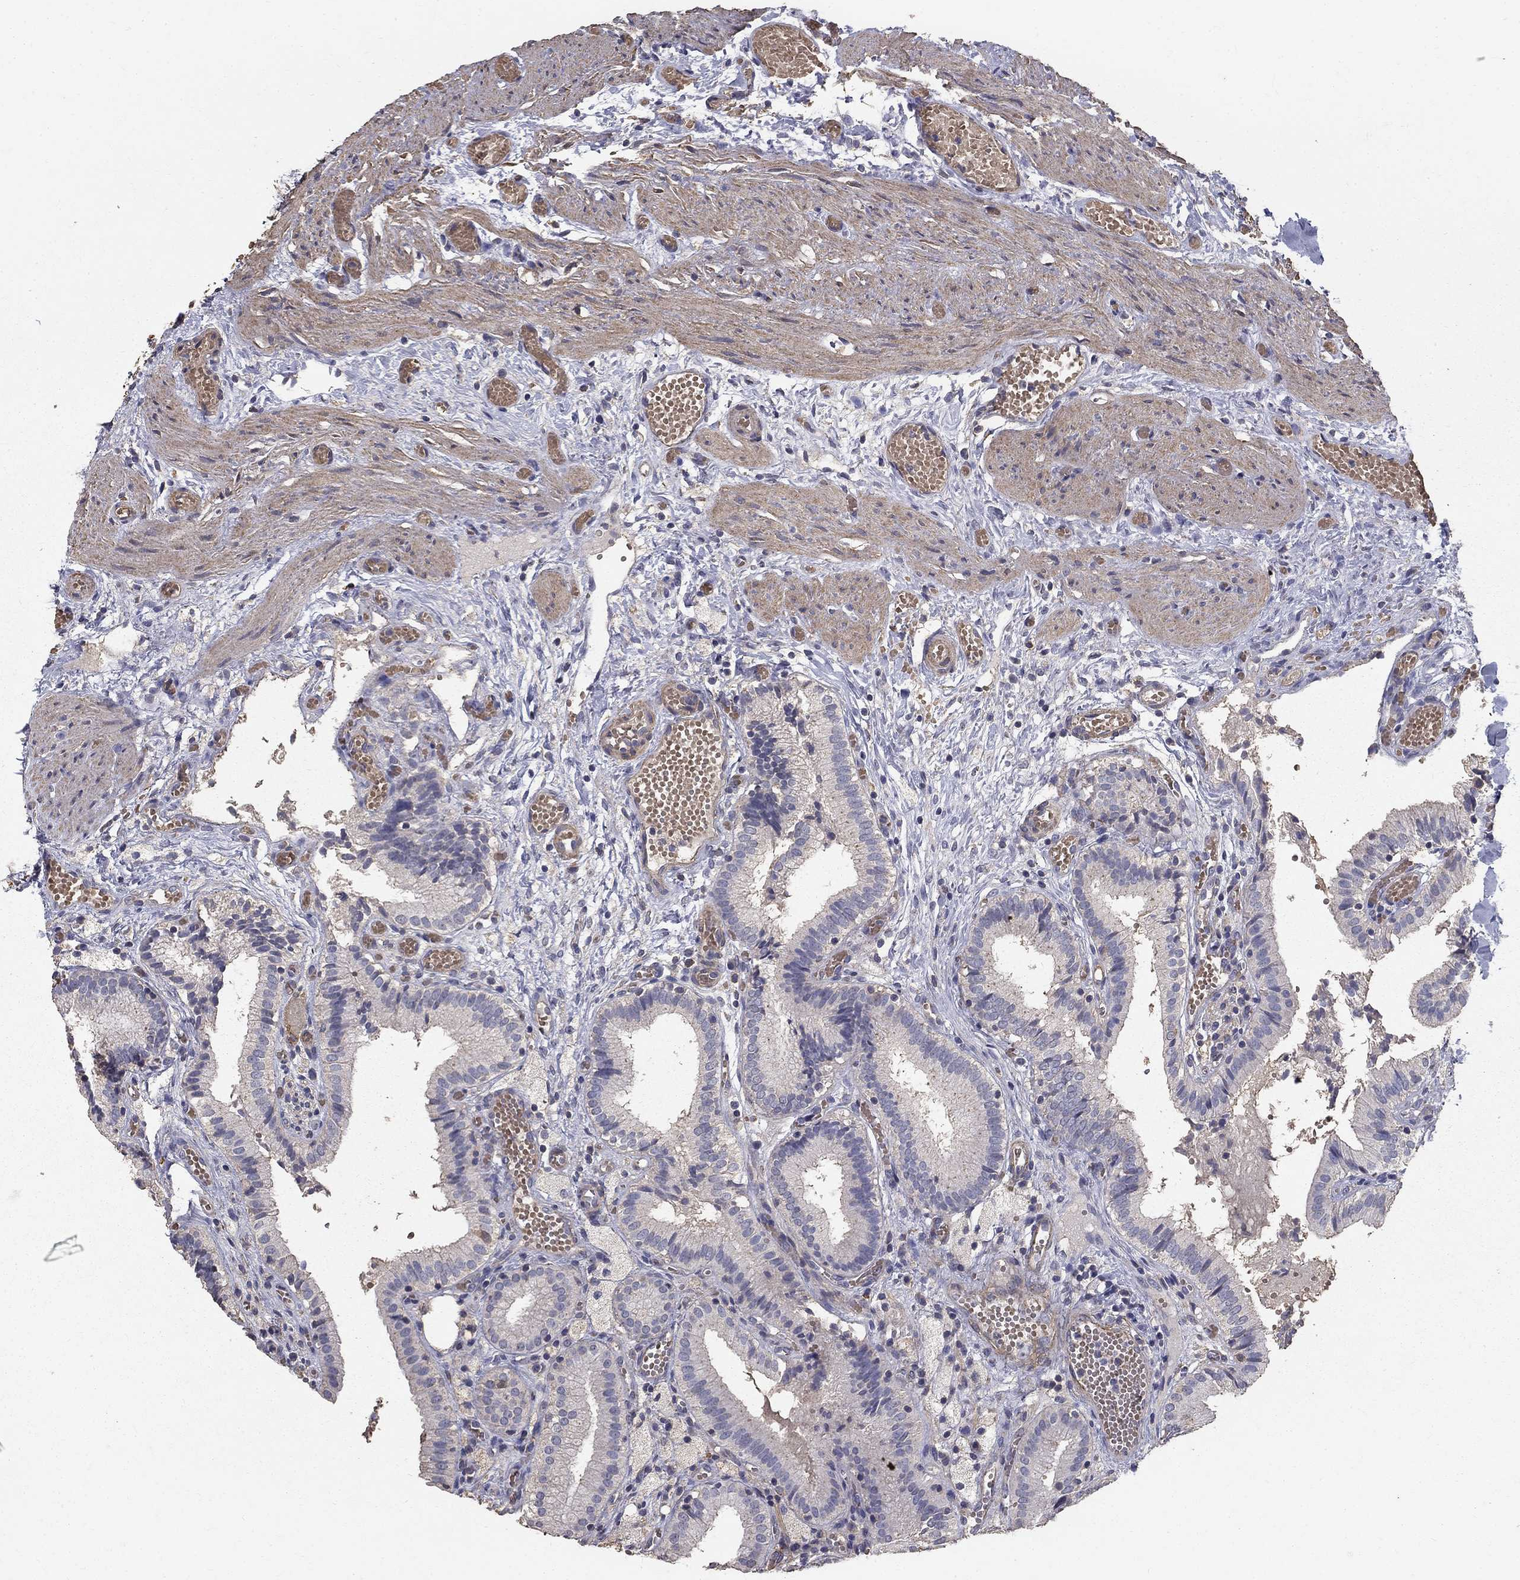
{"staining": {"intensity": "negative", "quantity": "none", "location": "none"}, "tissue": "gallbladder", "cell_type": "Glandular cells", "image_type": "normal", "snomed": [{"axis": "morphology", "description": "Normal tissue, NOS"}, {"axis": "topography", "description": "Gallbladder"}], "caption": "The histopathology image displays no staining of glandular cells in unremarkable gallbladder.", "gene": "MPP2", "patient": {"sex": "female", "age": 24}}